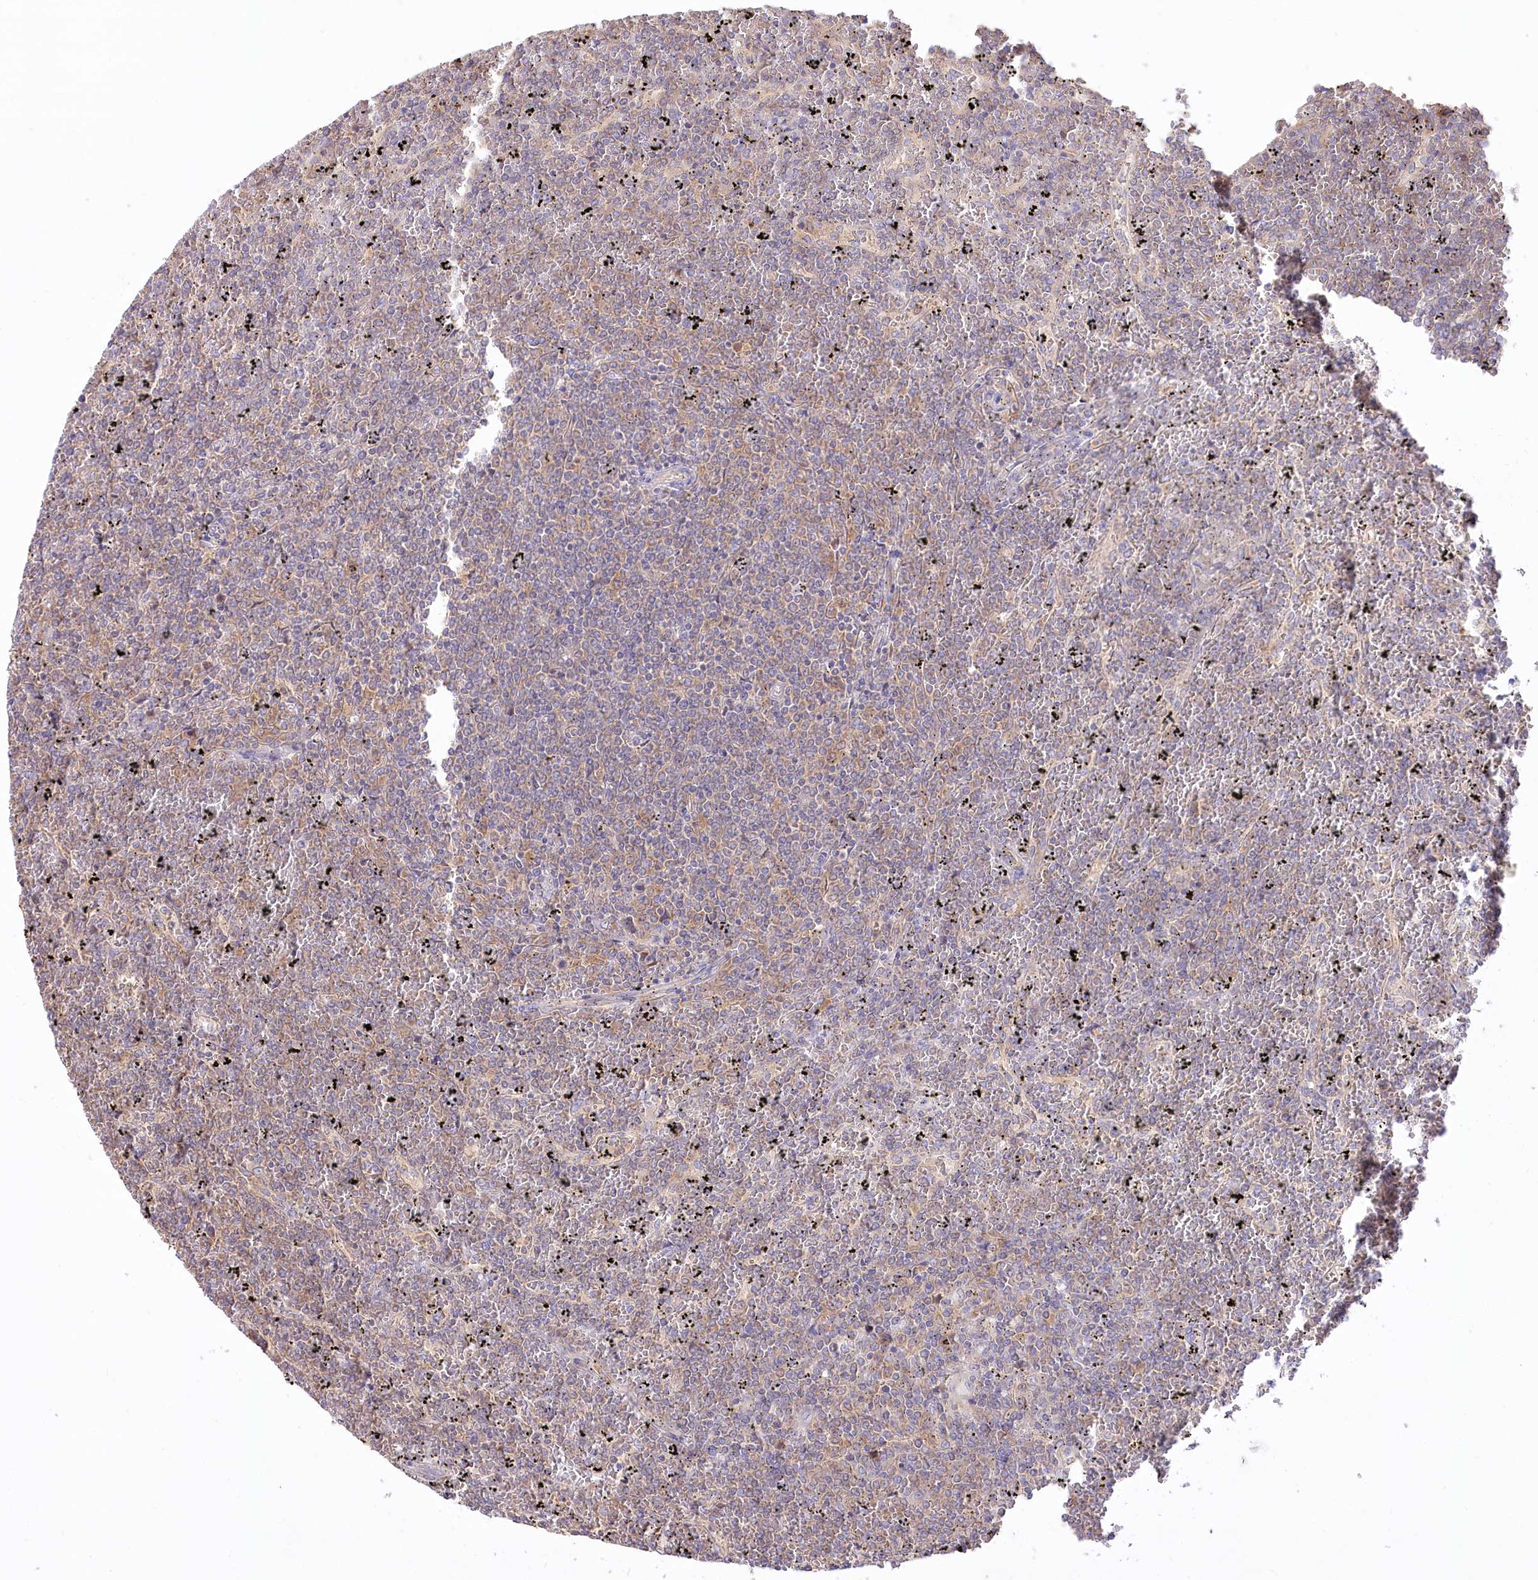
{"staining": {"intensity": "negative", "quantity": "none", "location": "none"}, "tissue": "lymphoma", "cell_type": "Tumor cells", "image_type": "cancer", "snomed": [{"axis": "morphology", "description": "Malignant lymphoma, non-Hodgkin's type, Low grade"}, {"axis": "topography", "description": "Spleen"}], "caption": "IHC photomicrograph of neoplastic tissue: malignant lymphoma, non-Hodgkin's type (low-grade) stained with DAB reveals no significant protein expression in tumor cells. Nuclei are stained in blue.", "gene": "UMPS", "patient": {"sex": "female", "age": 19}}